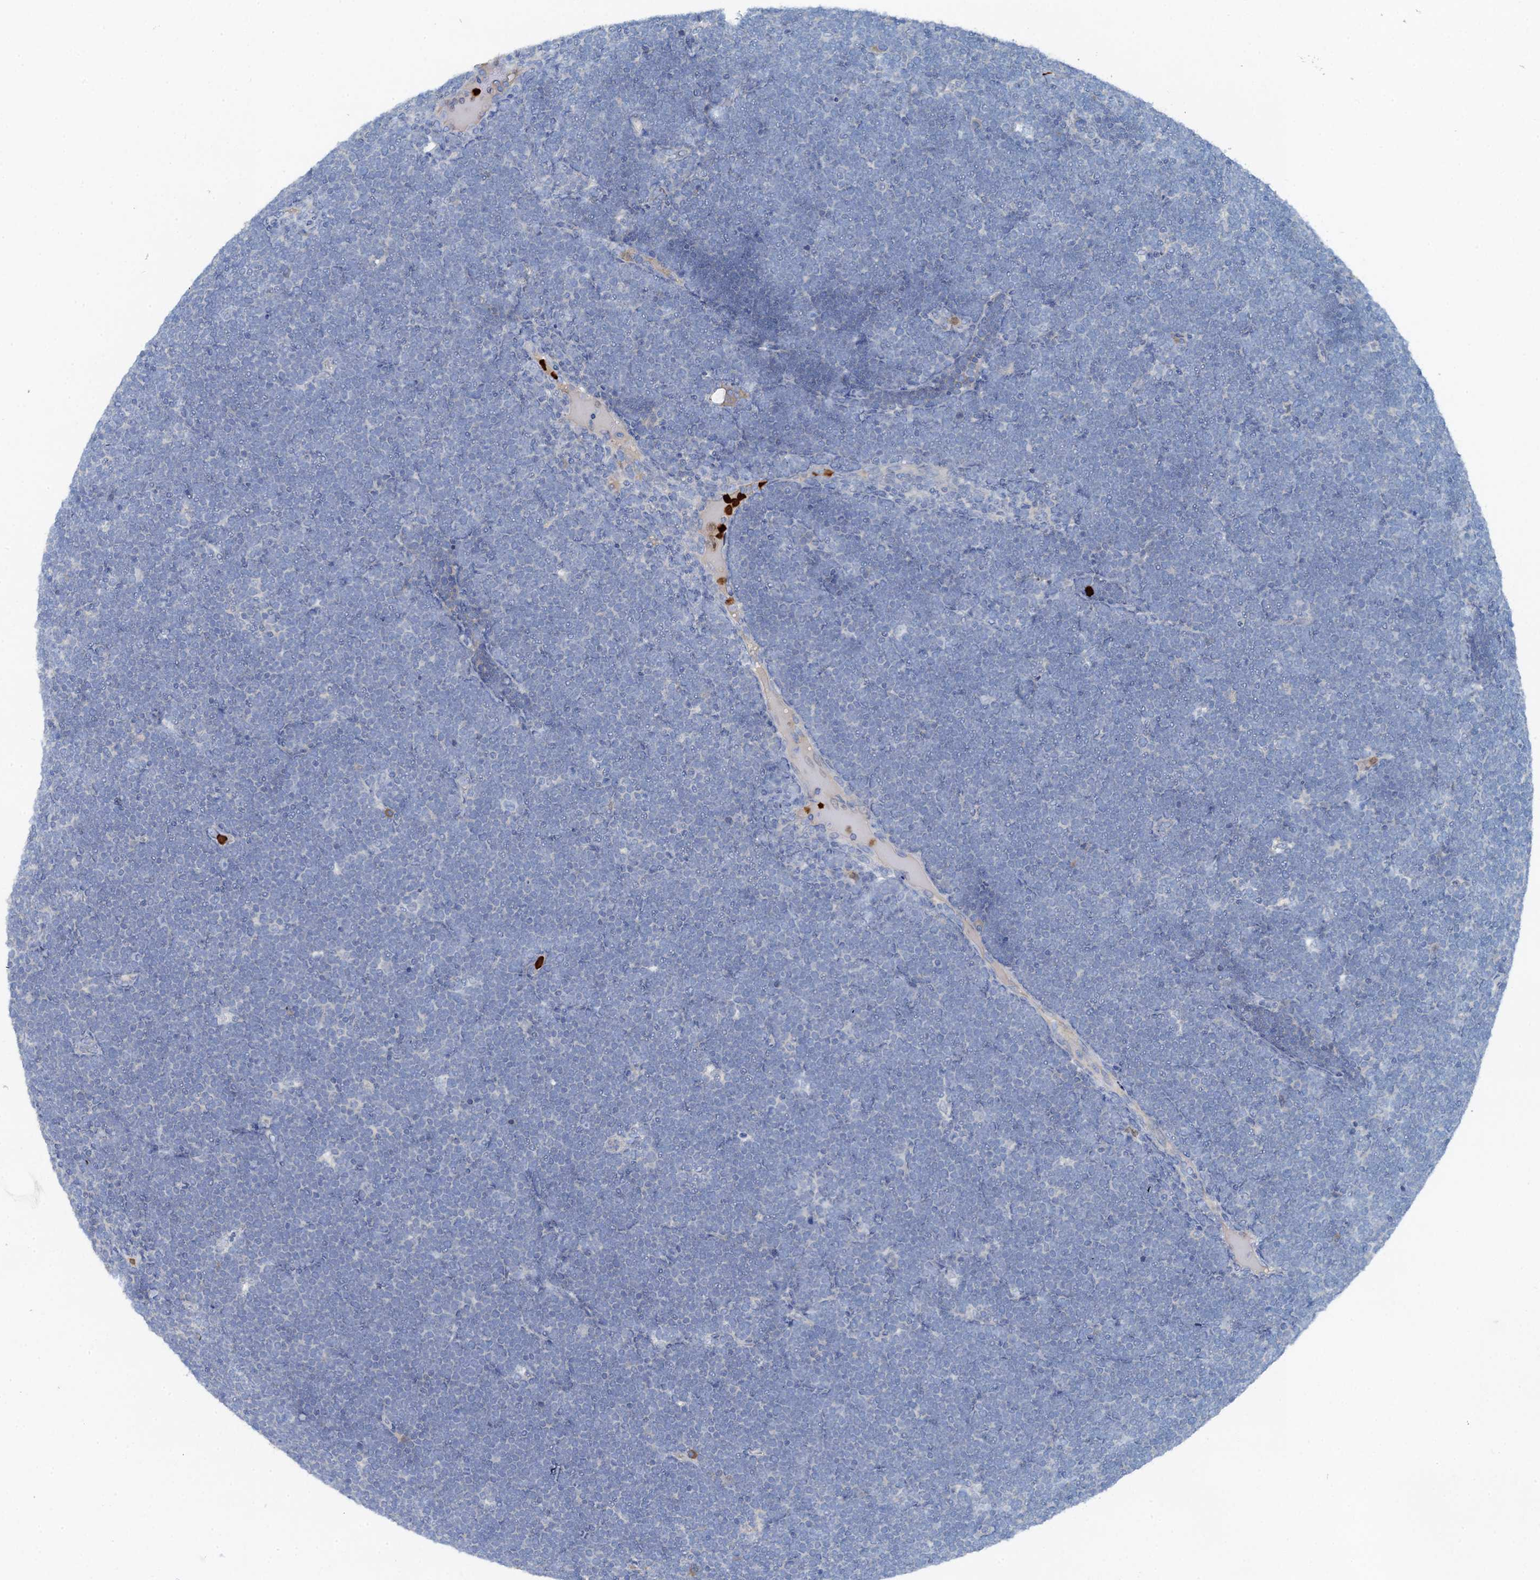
{"staining": {"intensity": "negative", "quantity": "none", "location": "none"}, "tissue": "lymphoma", "cell_type": "Tumor cells", "image_type": "cancer", "snomed": [{"axis": "morphology", "description": "Malignant lymphoma, non-Hodgkin's type, High grade"}, {"axis": "topography", "description": "Lymph node"}], "caption": "Tumor cells show no significant protein staining in high-grade malignant lymphoma, non-Hodgkin's type.", "gene": "OTOA", "patient": {"sex": "male", "age": 13}}